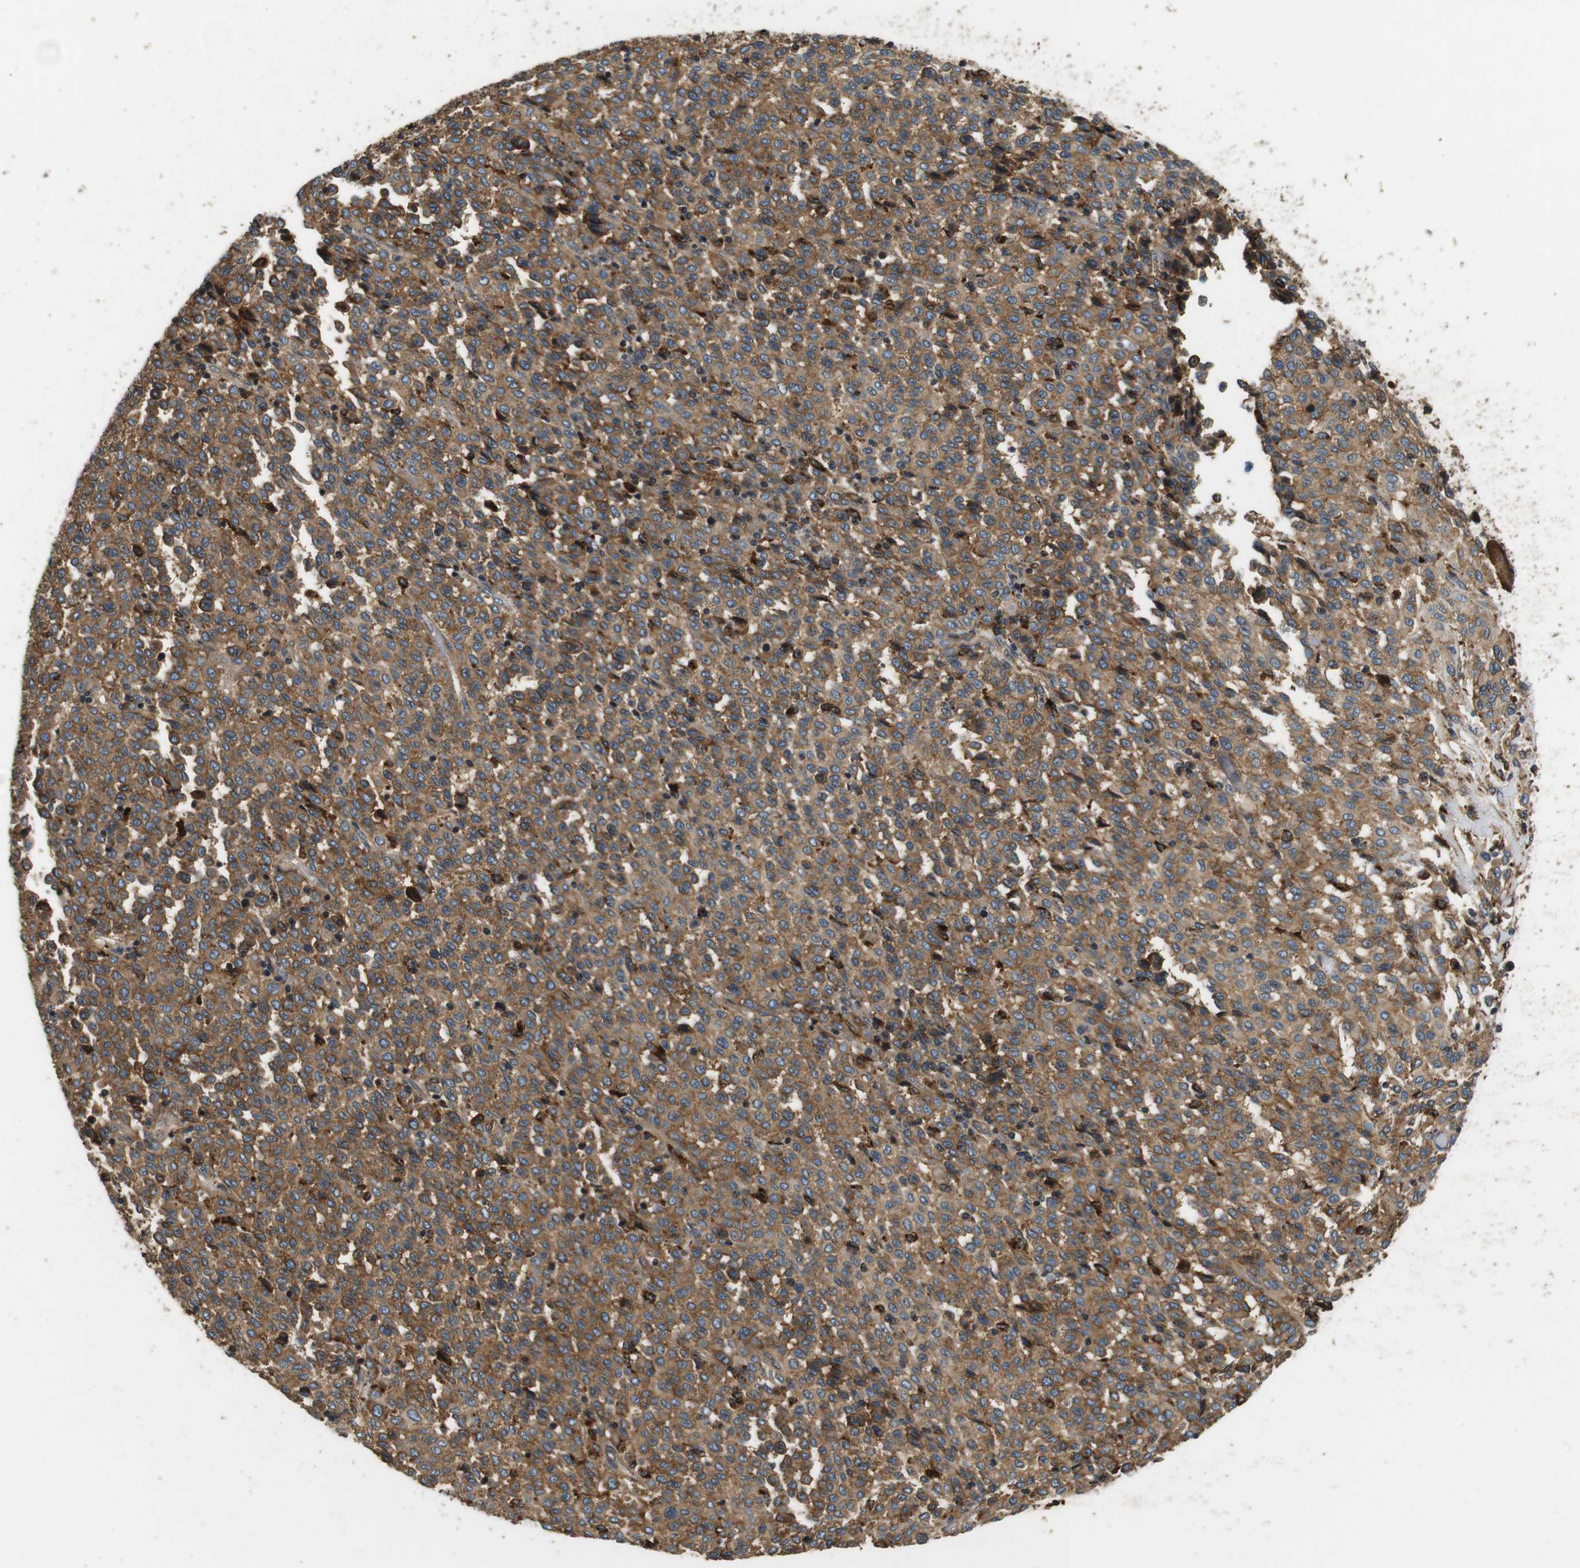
{"staining": {"intensity": "moderate", "quantity": ">75%", "location": "cytoplasmic/membranous"}, "tissue": "melanoma", "cell_type": "Tumor cells", "image_type": "cancer", "snomed": [{"axis": "morphology", "description": "Malignant melanoma, Metastatic site"}, {"axis": "topography", "description": "Pancreas"}], "caption": "Immunohistochemical staining of malignant melanoma (metastatic site) shows medium levels of moderate cytoplasmic/membranous protein staining in about >75% of tumor cells. (Stains: DAB (3,3'-diaminobenzidine) in brown, nuclei in blue, Microscopy: brightfield microscopy at high magnification).", "gene": "TXNRD1", "patient": {"sex": "female", "age": 30}}